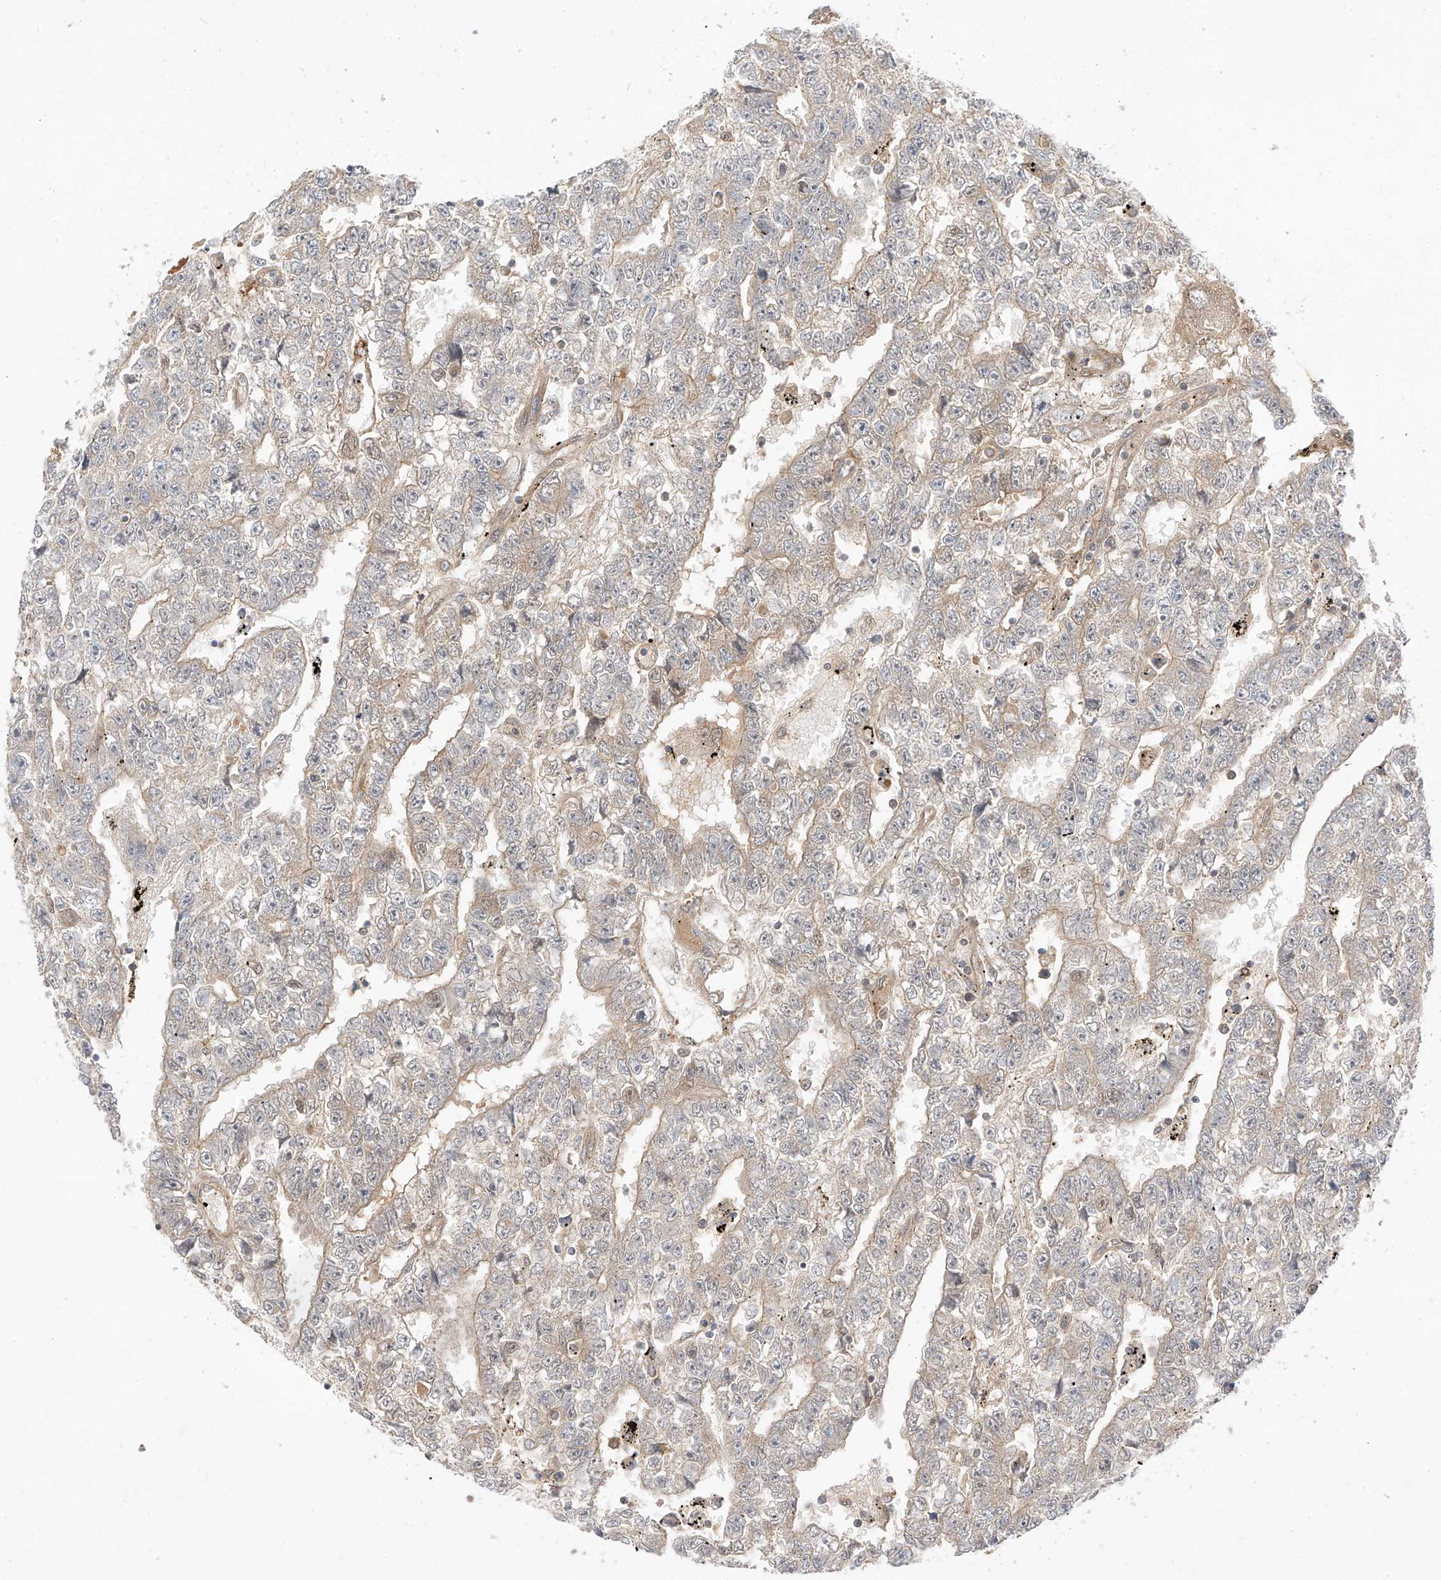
{"staining": {"intensity": "weak", "quantity": "<25%", "location": "cytoplasmic/membranous"}, "tissue": "testis cancer", "cell_type": "Tumor cells", "image_type": "cancer", "snomed": [{"axis": "morphology", "description": "Carcinoma, Embryonal, NOS"}, {"axis": "topography", "description": "Testis"}], "caption": "This is an immunohistochemistry image of testis embryonal carcinoma. There is no expression in tumor cells.", "gene": "MRTFA", "patient": {"sex": "male", "age": 25}}